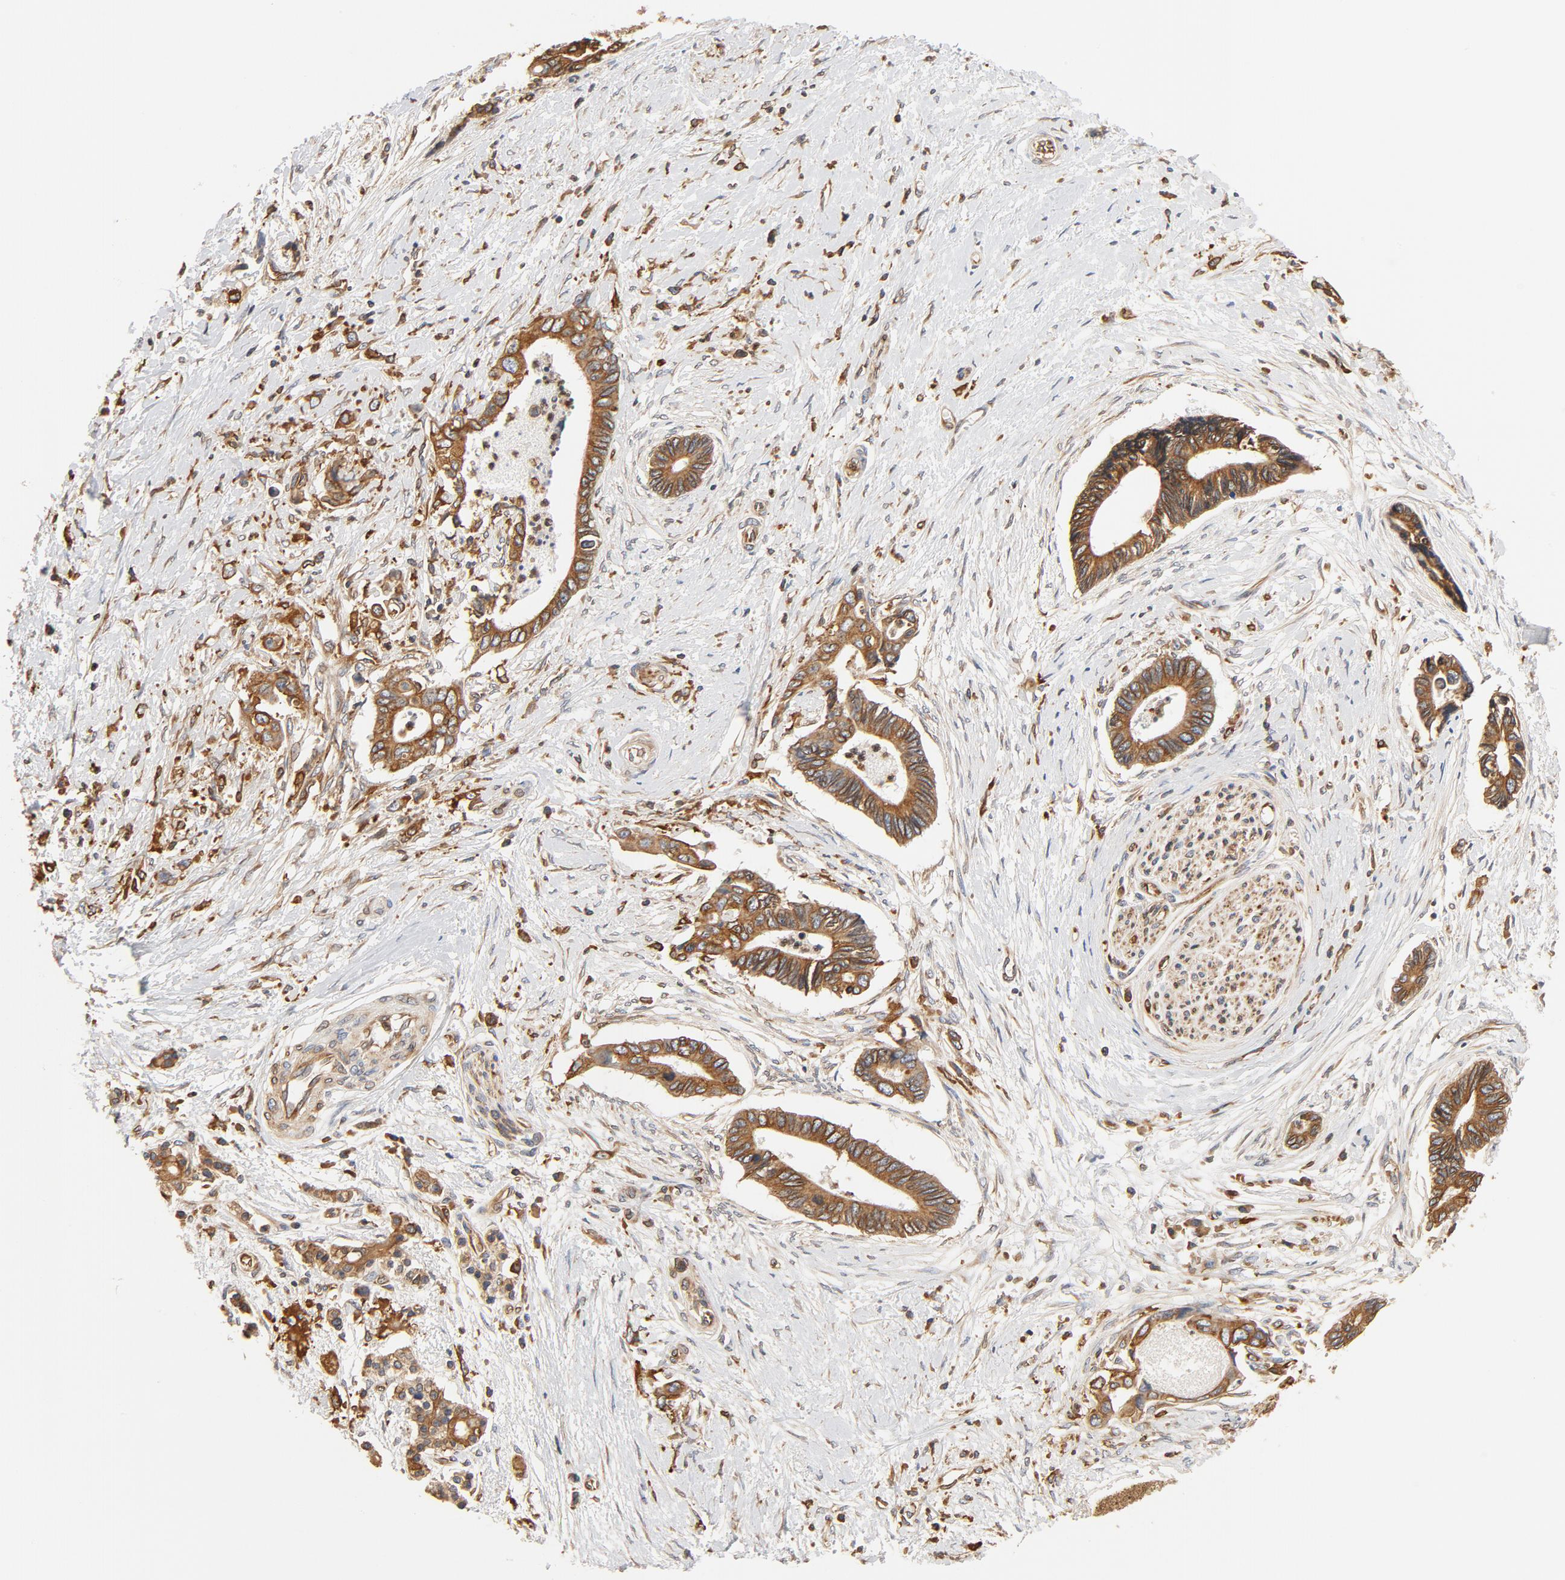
{"staining": {"intensity": "moderate", "quantity": ">75%", "location": "cytoplasmic/membranous"}, "tissue": "pancreatic cancer", "cell_type": "Tumor cells", "image_type": "cancer", "snomed": [{"axis": "morphology", "description": "Adenocarcinoma, NOS"}, {"axis": "topography", "description": "Pancreas"}], "caption": "A photomicrograph of pancreatic cancer (adenocarcinoma) stained for a protein demonstrates moderate cytoplasmic/membranous brown staining in tumor cells.", "gene": "BCAP31", "patient": {"sex": "female", "age": 70}}